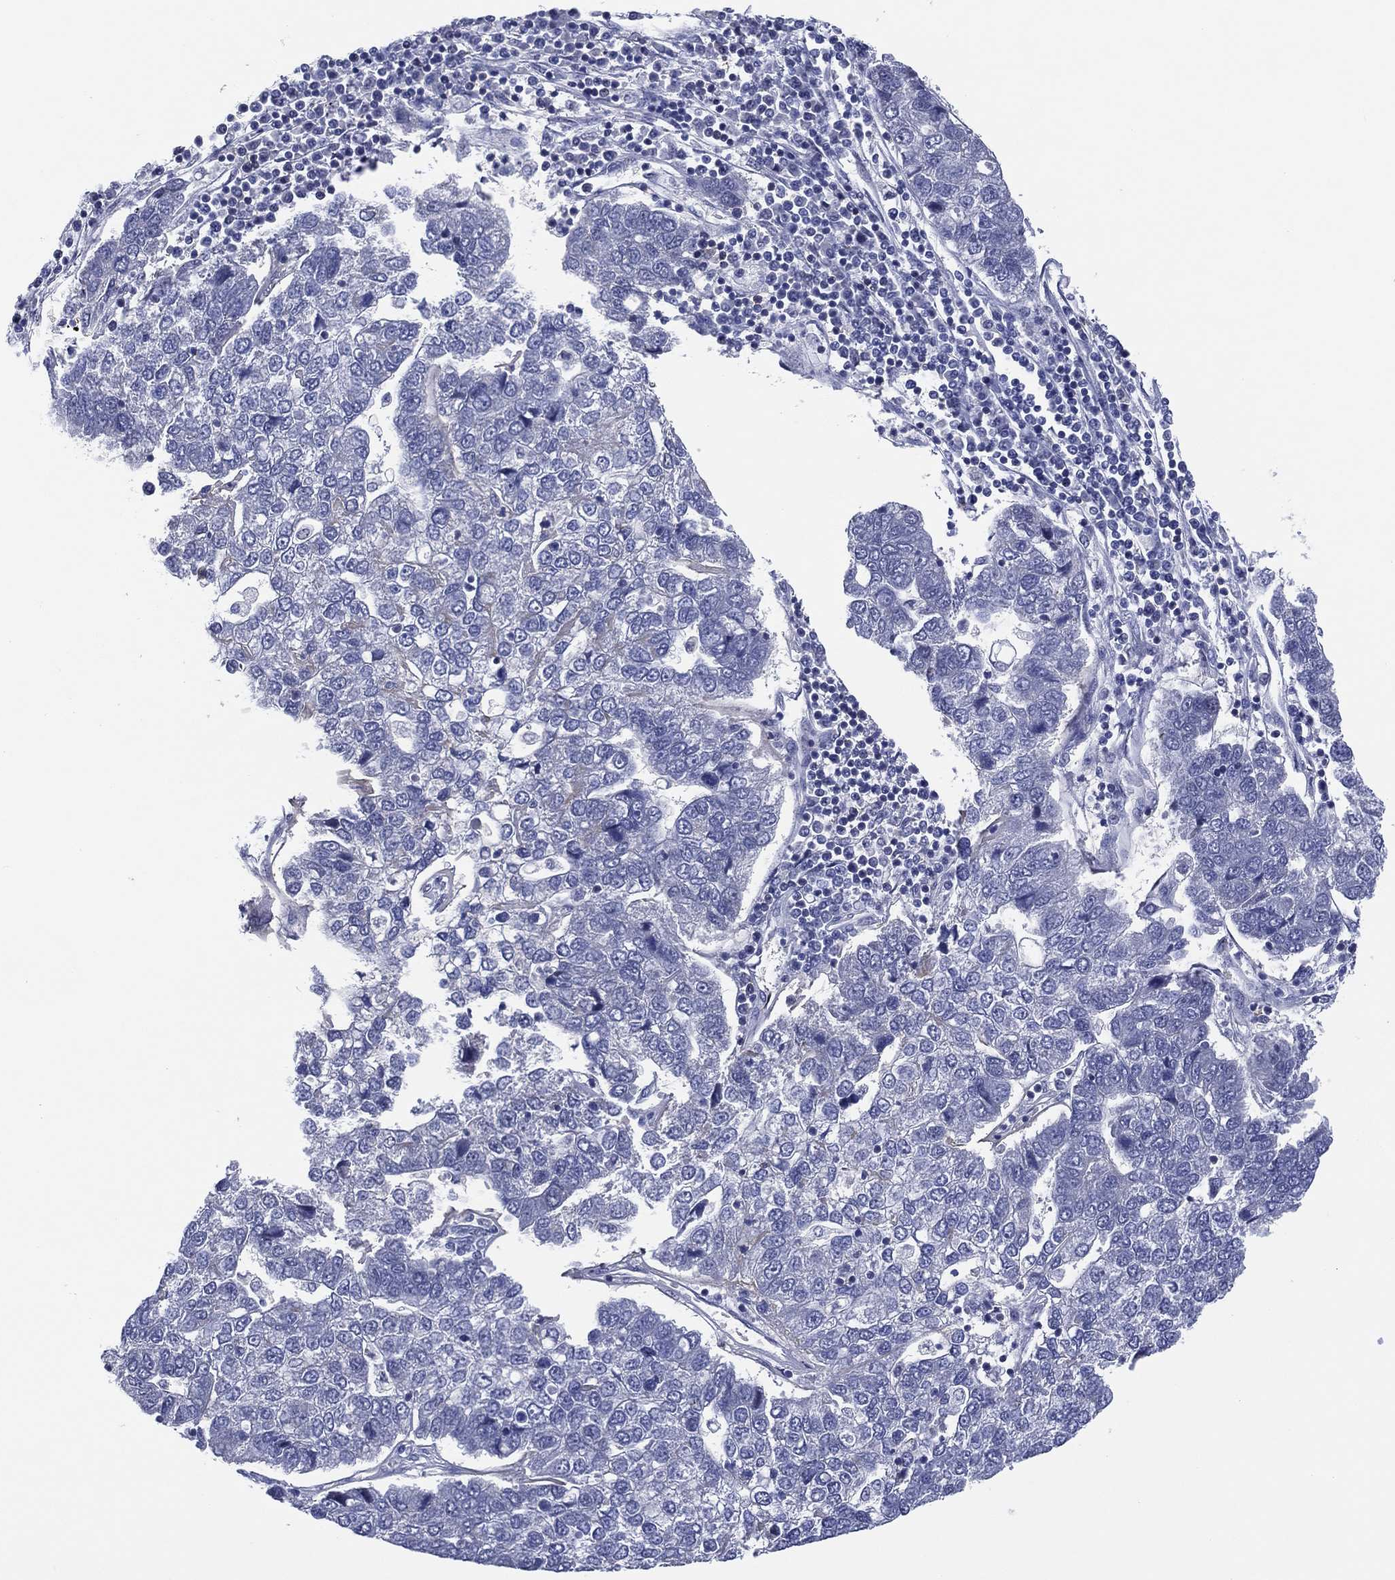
{"staining": {"intensity": "negative", "quantity": "none", "location": "none"}, "tissue": "pancreatic cancer", "cell_type": "Tumor cells", "image_type": "cancer", "snomed": [{"axis": "morphology", "description": "Adenocarcinoma, NOS"}, {"axis": "topography", "description": "Pancreas"}], "caption": "DAB immunohistochemical staining of human pancreatic adenocarcinoma shows no significant positivity in tumor cells. Nuclei are stained in blue.", "gene": "TRIM31", "patient": {"sex": "female", "age": 61}}